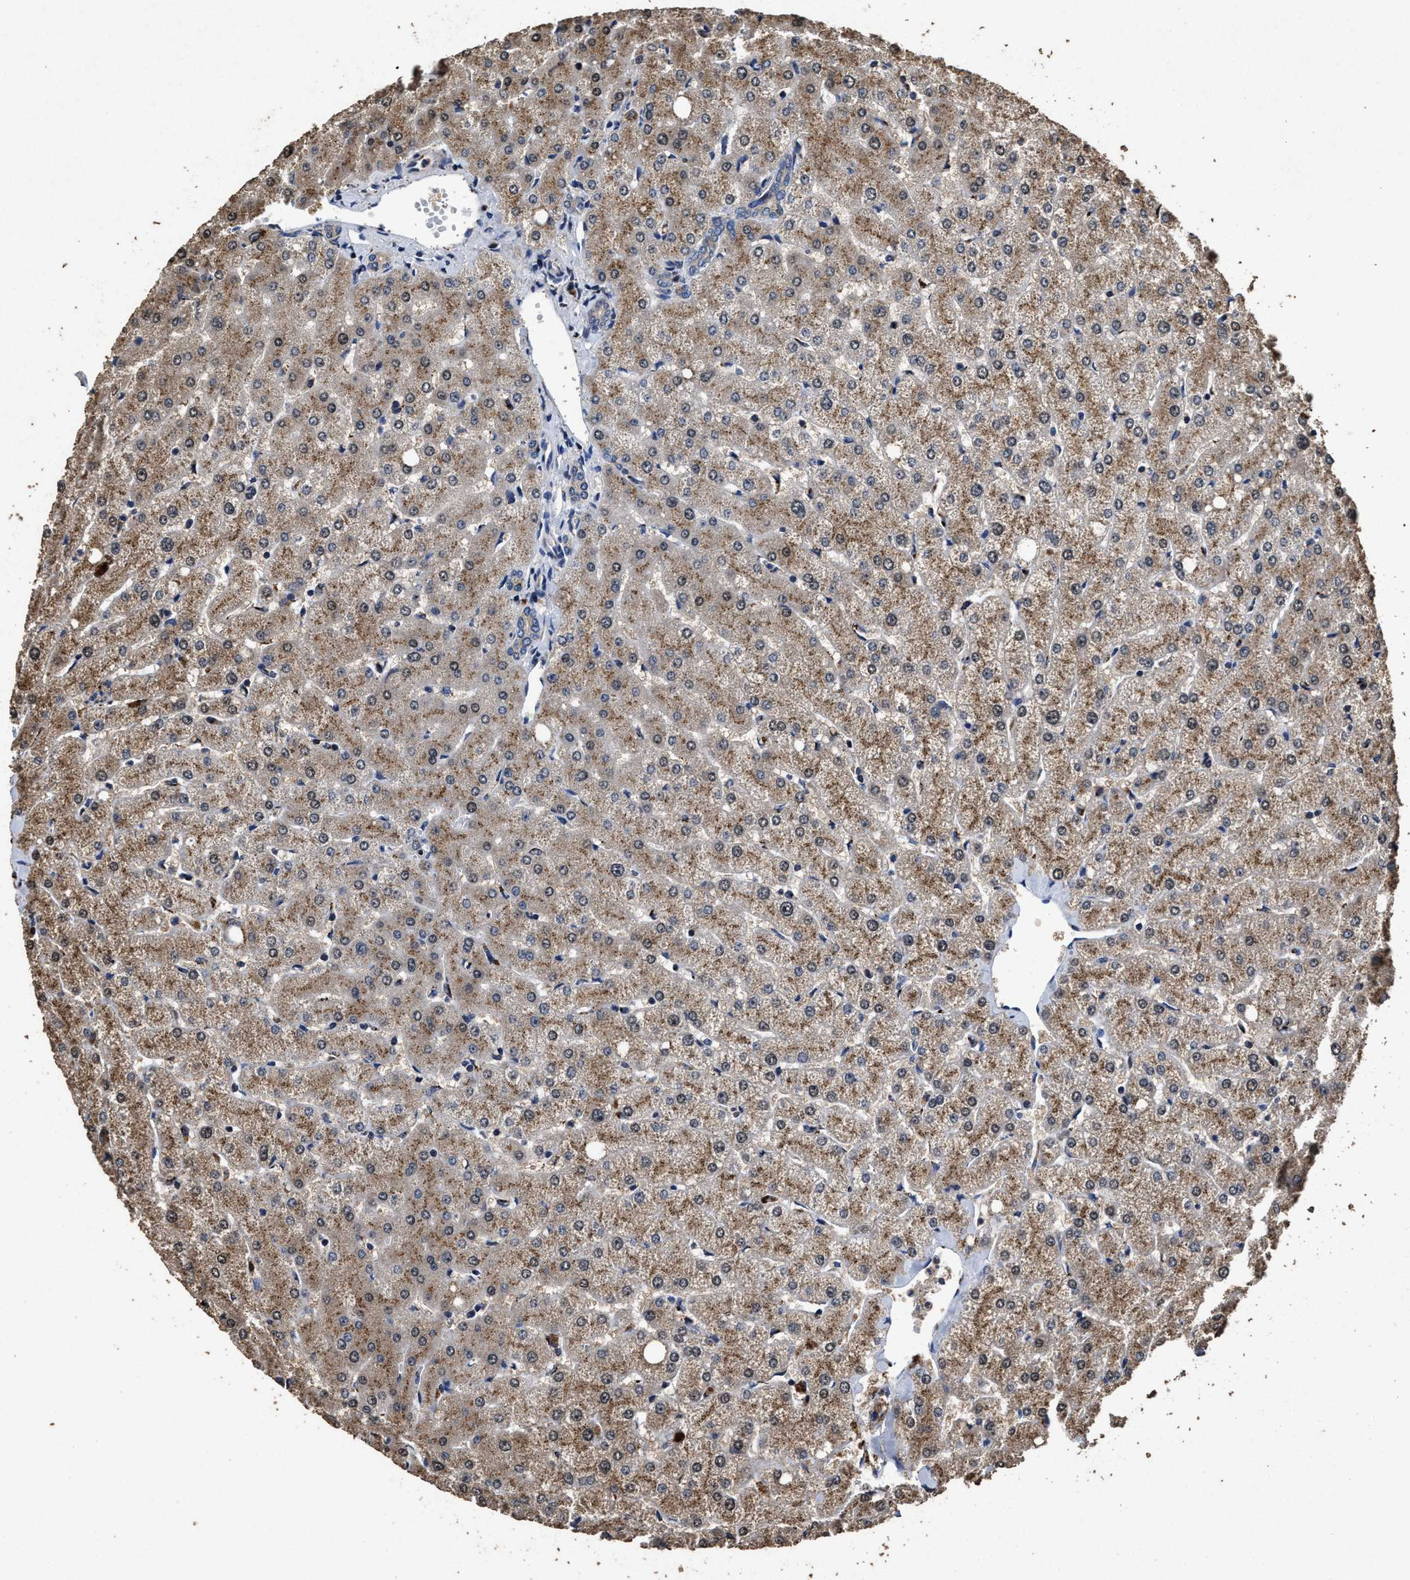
{"staining": {"intensity": "negative", "quantity": "none", "location": "none"}, "tissue": "liver", "cell_type": "Cholangiocytes", "image_type": "normal", "snomed": [{"axis": "morphology", "description": "Normal tissue, NOS"}, {"axis": "topography", "description": "Liver"}], "caption": "This is a image of IHC staining of unremarkable liver, which shows no staining in cholangiocytes.", "gene": "TPST2", "patient": {"sex": "female", "age": 54}}